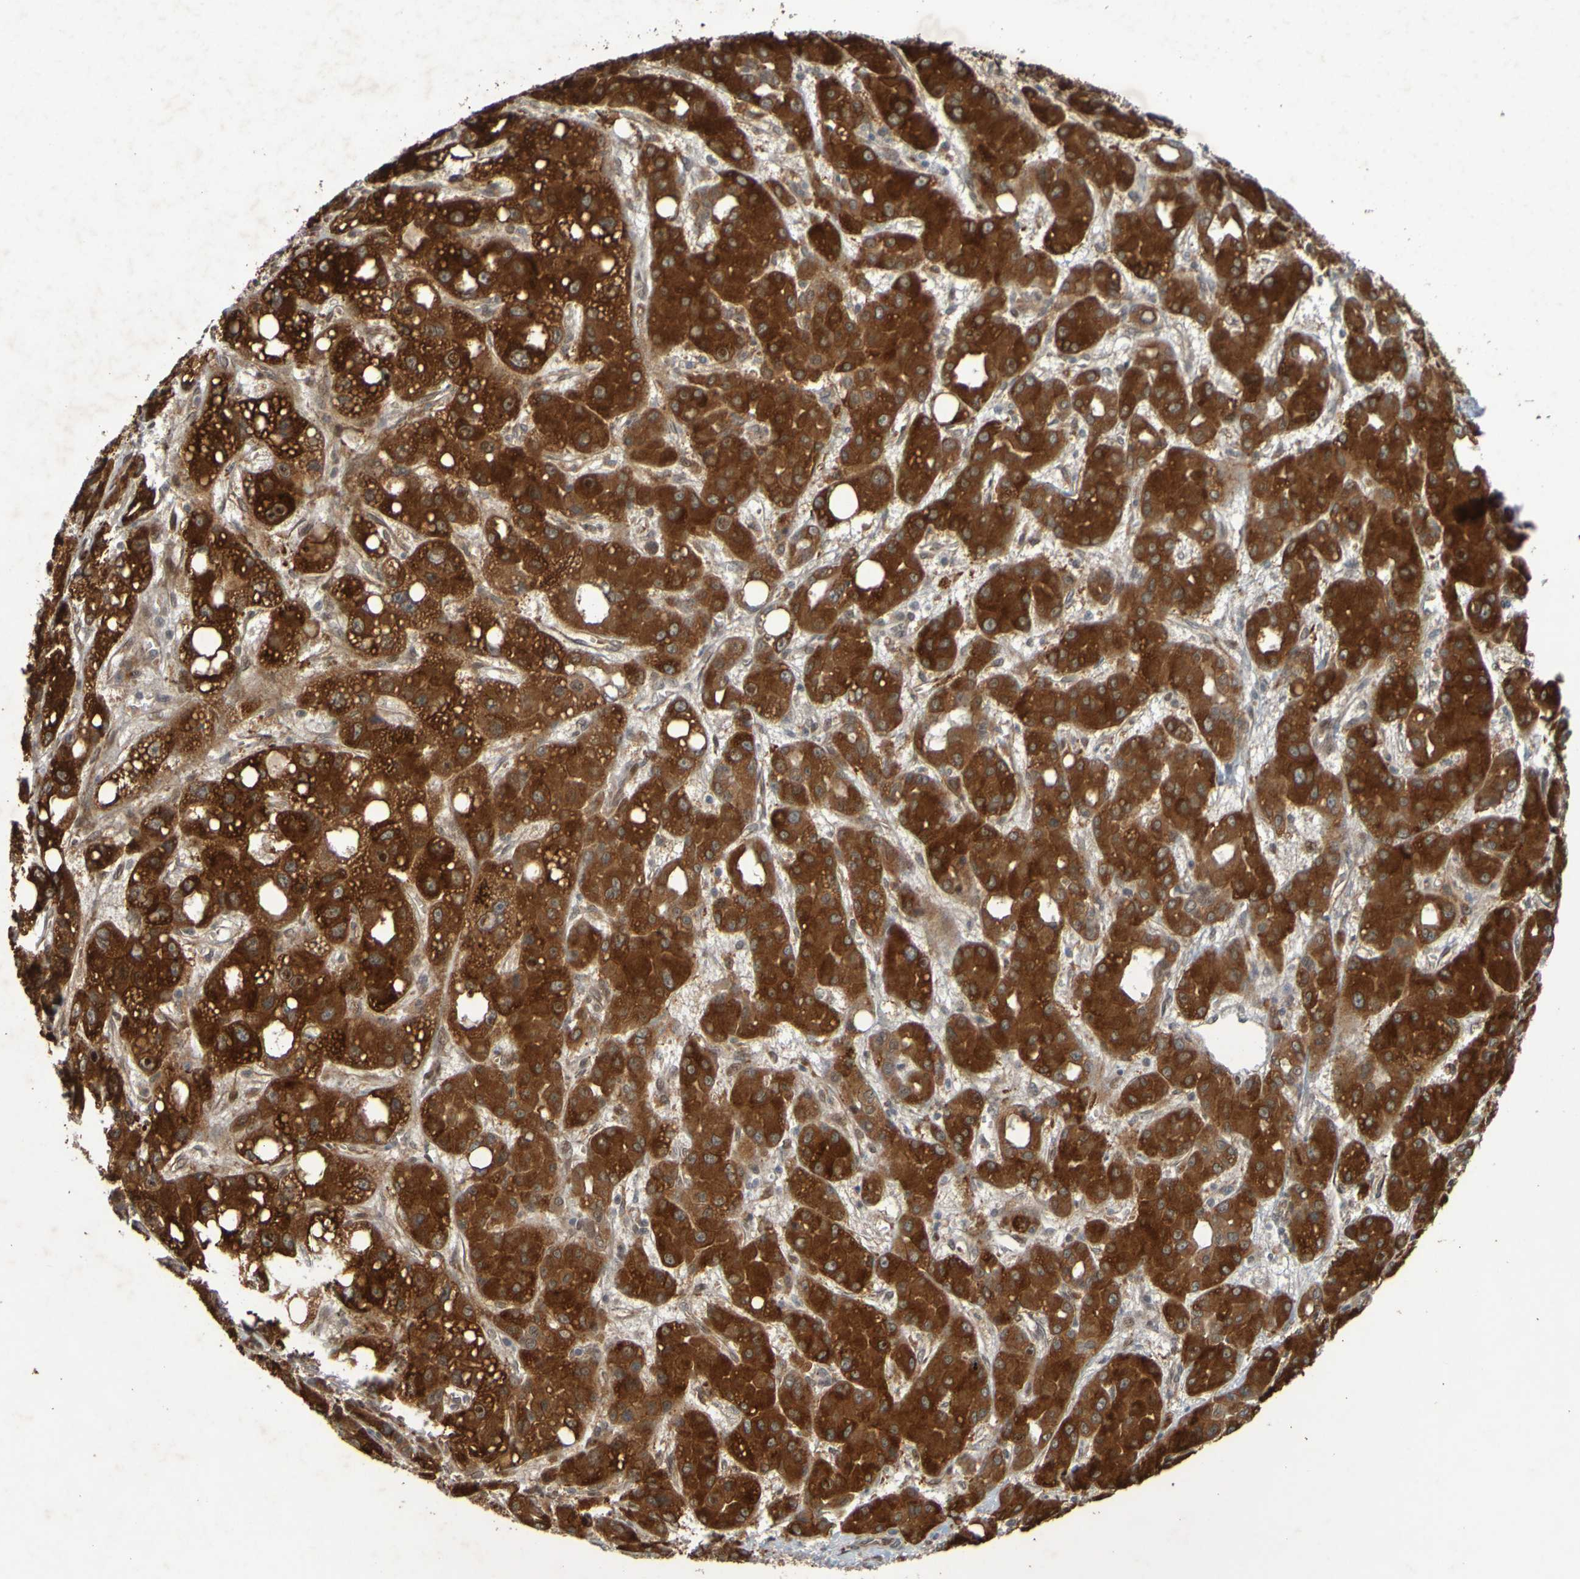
{"staining": {"intensity": "strong", "quantity": ">75%", "location": "cytoplasmic/membranous"}, "tissue": "liver cancer", "cell_type": "Tumor cells", "image_type": "cancer", "snomed": [{"axis": "morphology", "description": "Carcinoma, Hepatocellular, NOS"}, {"axis": "topography", "description": "Liver"}], "caption": "Protein analysis of hepatocellular carcinoma (liver) tissue demonstrates strong cytoplasmic/membranous positivity in about >75% of tumor cells.", "gene": "MCPH1", "patient": {"sex": "male", "age": 55}}